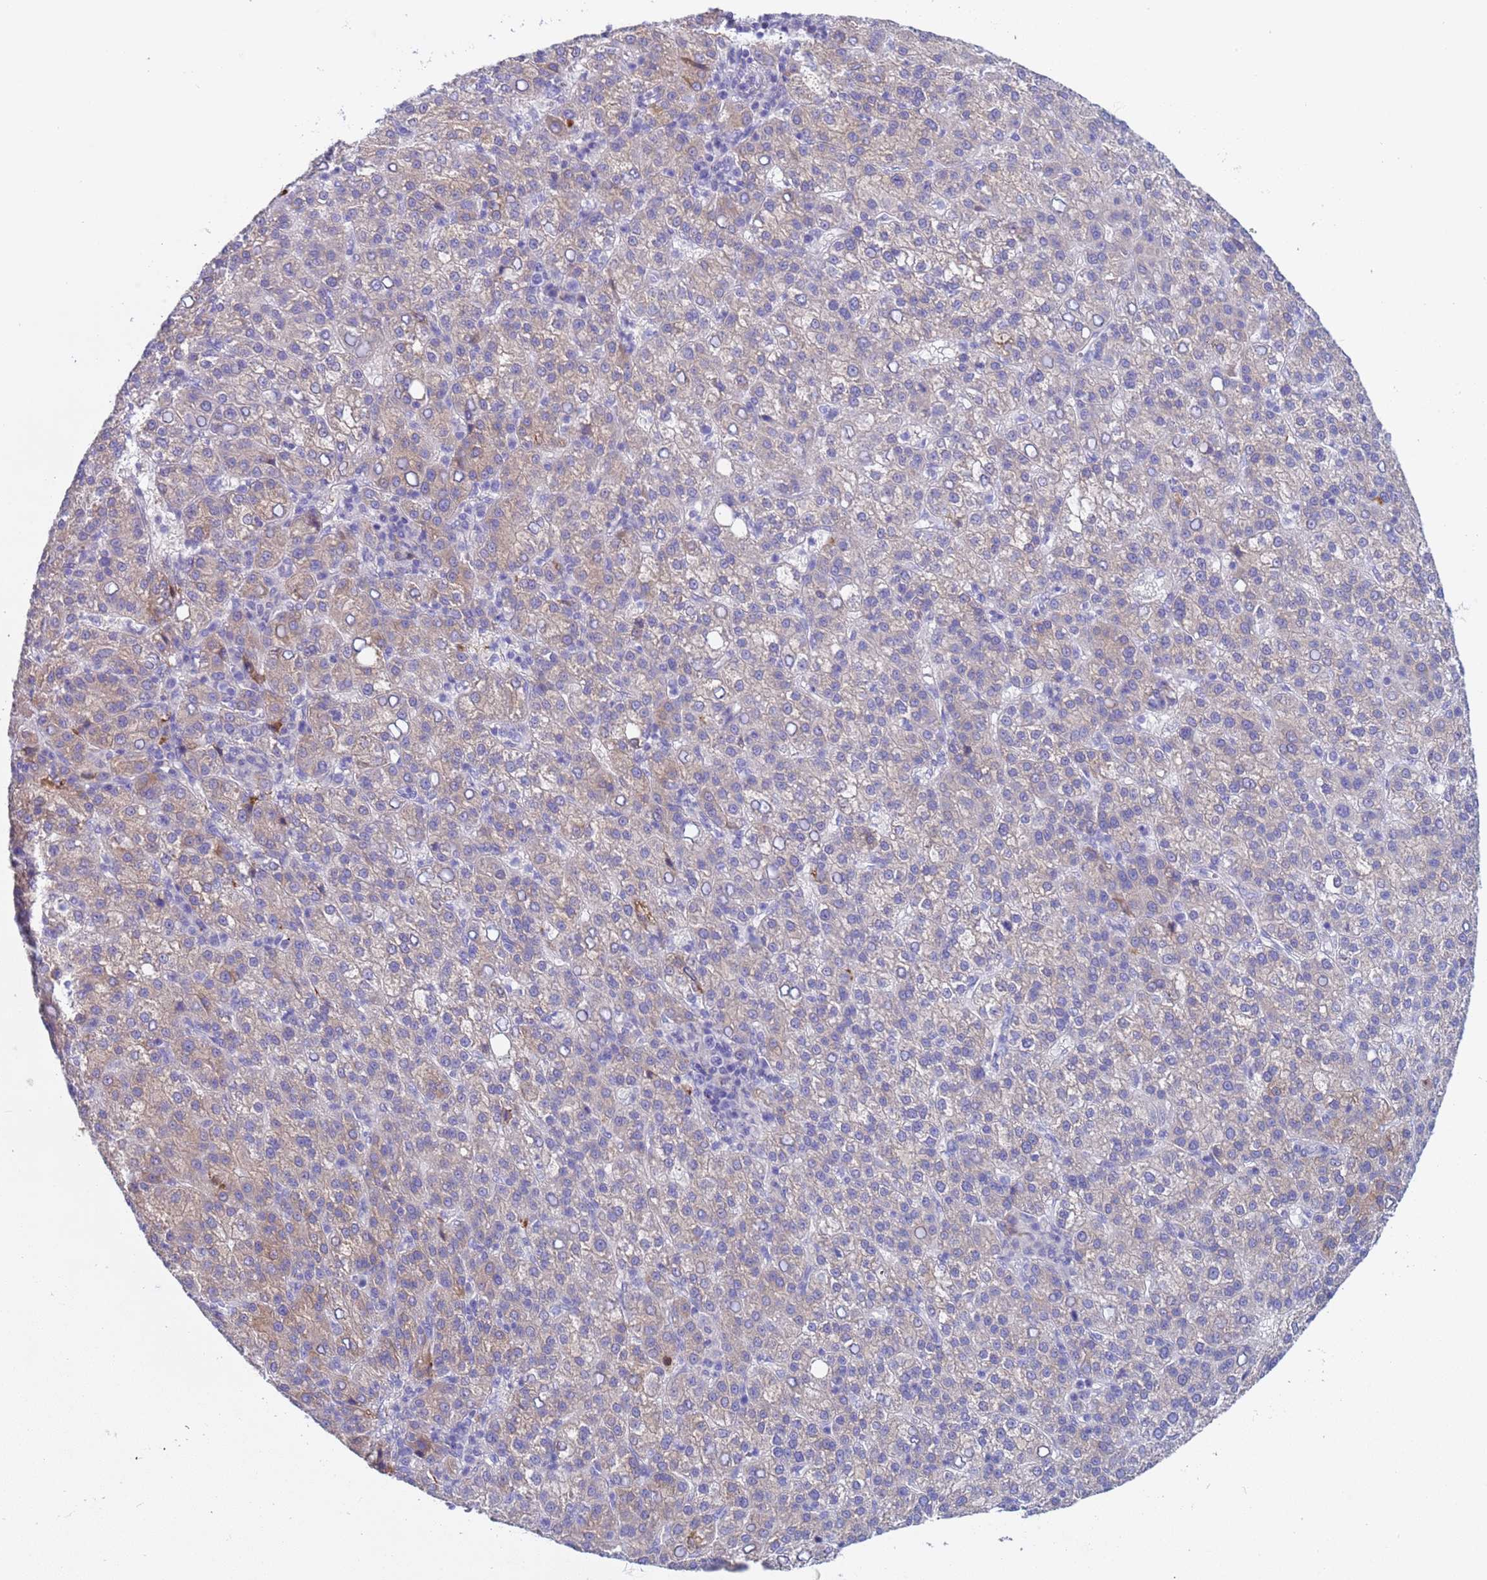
{"staining": {"intensity": "weak", "quantity": "<25%", "location": "cytoplasmic/membranous"}, "tissue": "liver cancer", "cell_type": "Tumor cells", "image_type": "cancer", "snomed": [{"axis": "morphology", "description": "Carcinoma, Hepatocellular, NOS"}, {"axis": "topography", "description": "Liver"}], "caption": "A high-resolution image shows immunohistochemistry staining of hepatocellular carcinoma (liver), which displays no significant staining in tumor cells.", "gene": "C4orf46", "patient": {"sex": "female", "age": 58}}